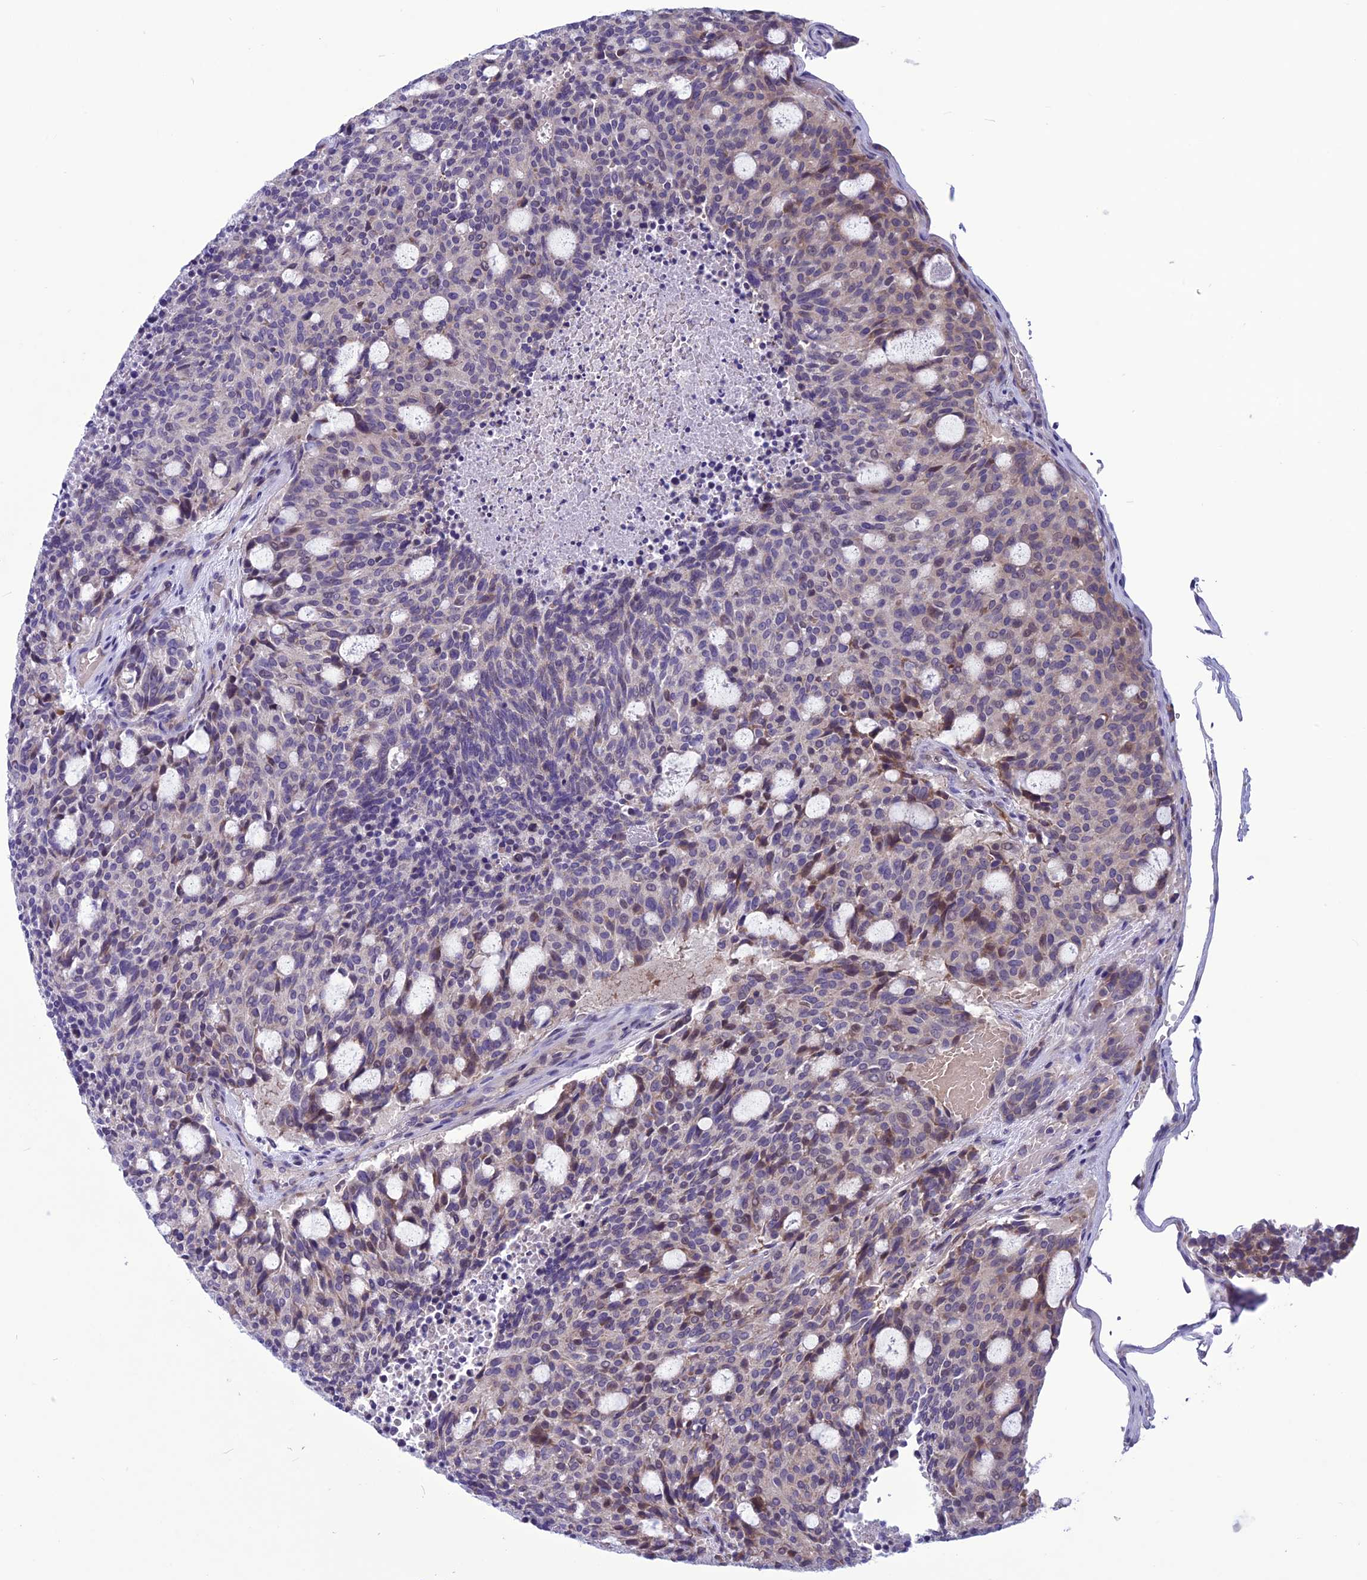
{"staining": {"intensity": "negative", "quantity": "none", "location": "none"}, "tissue": "carcinoid", "cell_type": "Tumor cells", "image_type": "cancer", "snomed": [{"axis": "morphology", "description": "Carcinoid, malignant, NOS"}, {"axis": "topography", "description": "Pancreas"}], "caption": "A micrograph of malignant carcinoid stained for a protein reveals no brown staining in tumor cells.", "gene": "PSMF1", "patient": {"sex": "female", "age": 54}}